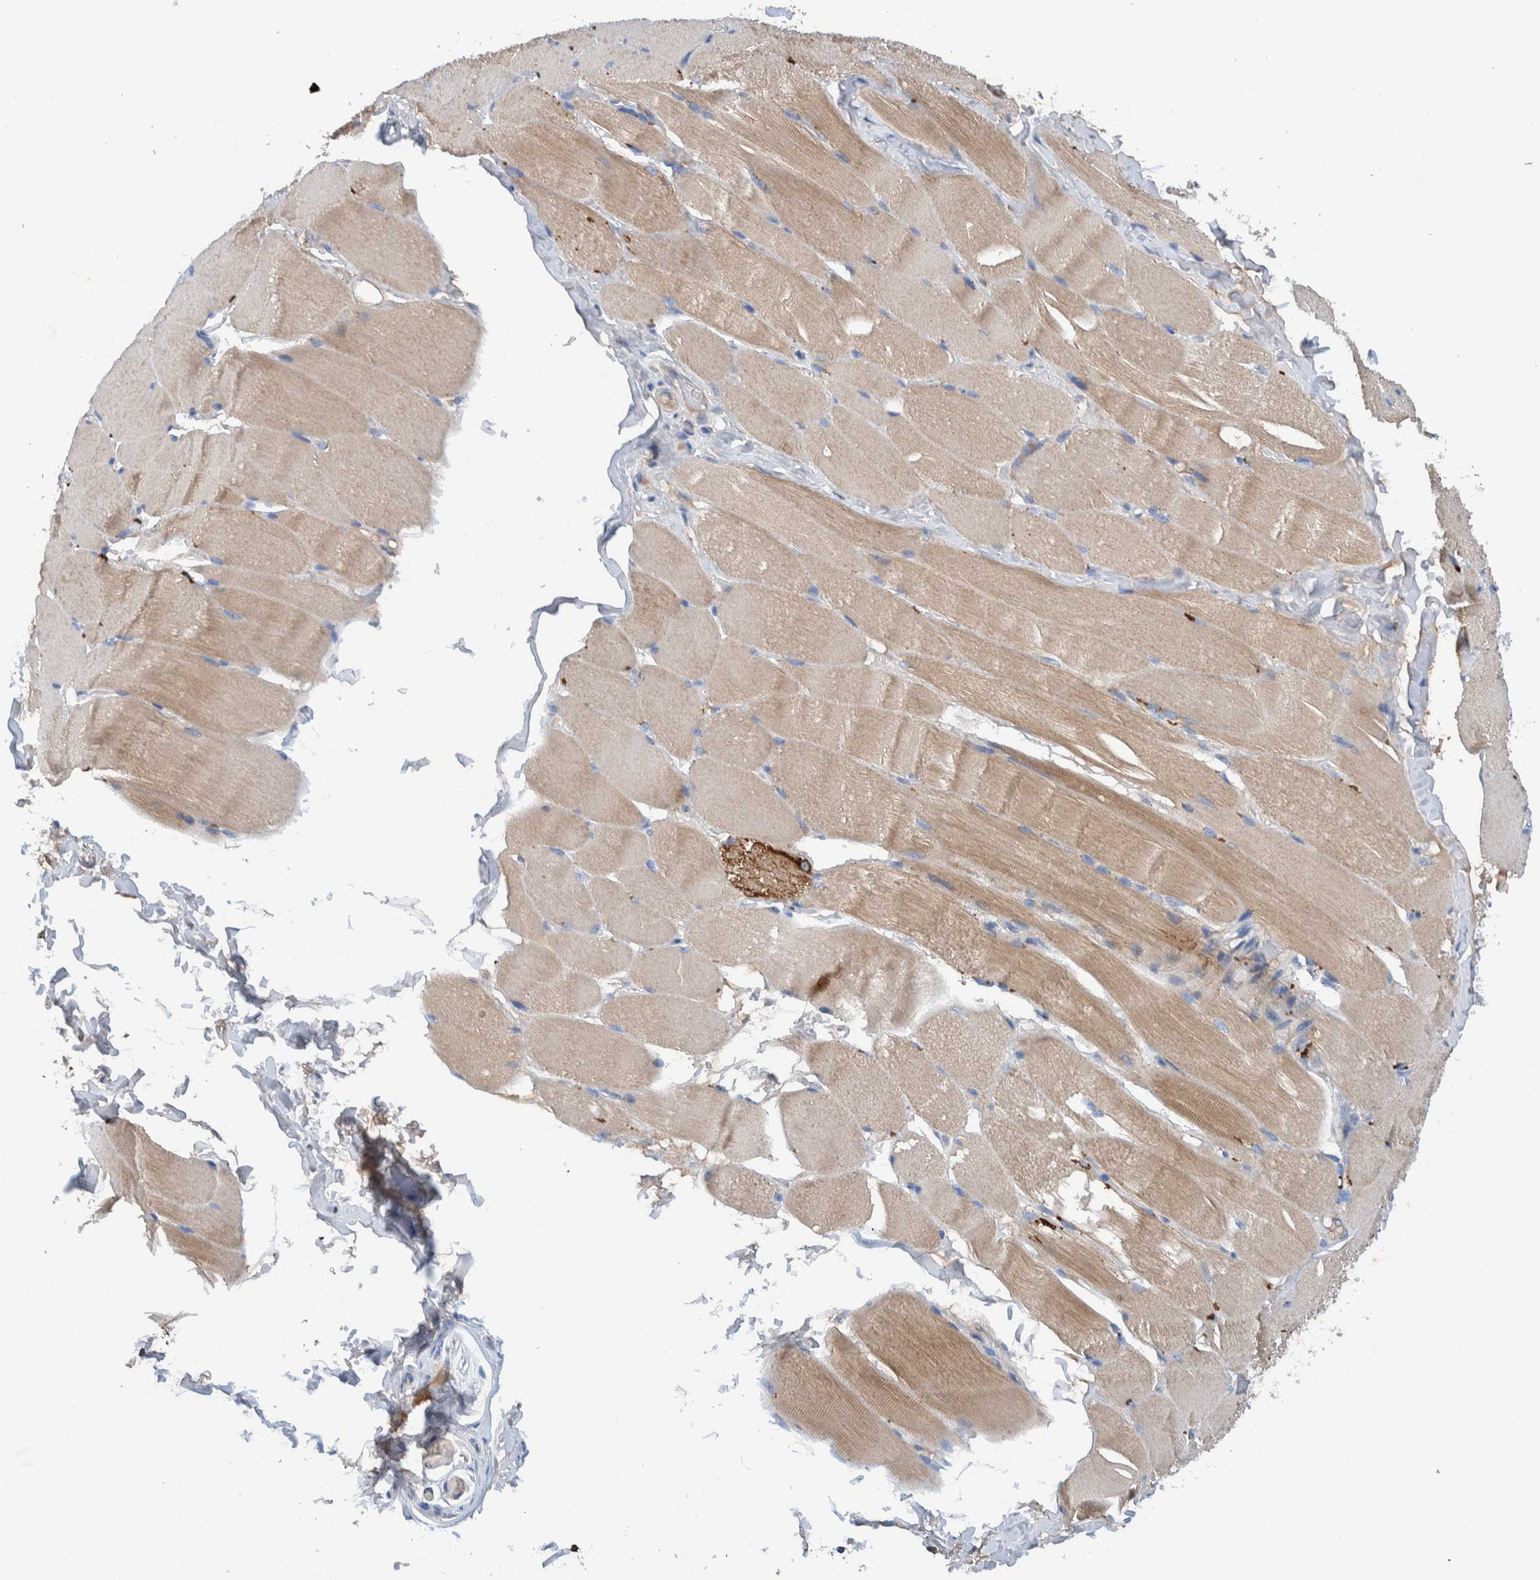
{"staining": {"intensity": "moderate", "quantity": ">75%", "location": "cytoplasmic/membranous"}, "tissue": "skeletal muscle", "cell_type": "Myocytes", "image_type": "normal", "snomed": [{"axis": "morphology", "description": "Normal tissue, NOS"}, {"axis": "topography", "description": "Skin"}, {"axis": "topography", "description": "Skeletal muscle"}], "caption": "Immunohistochemistry photomicrograph of benign skeletal muscle: skeletal muscle stained using IHC displays medium levels of moderate protein expression localized specifically in the cytoplasmic/membranous of myocytes, appearing as a cytoplasmic/membranous brown color.", "gene": "DECR1", "patient": {"sex": "male", "age": 83}}